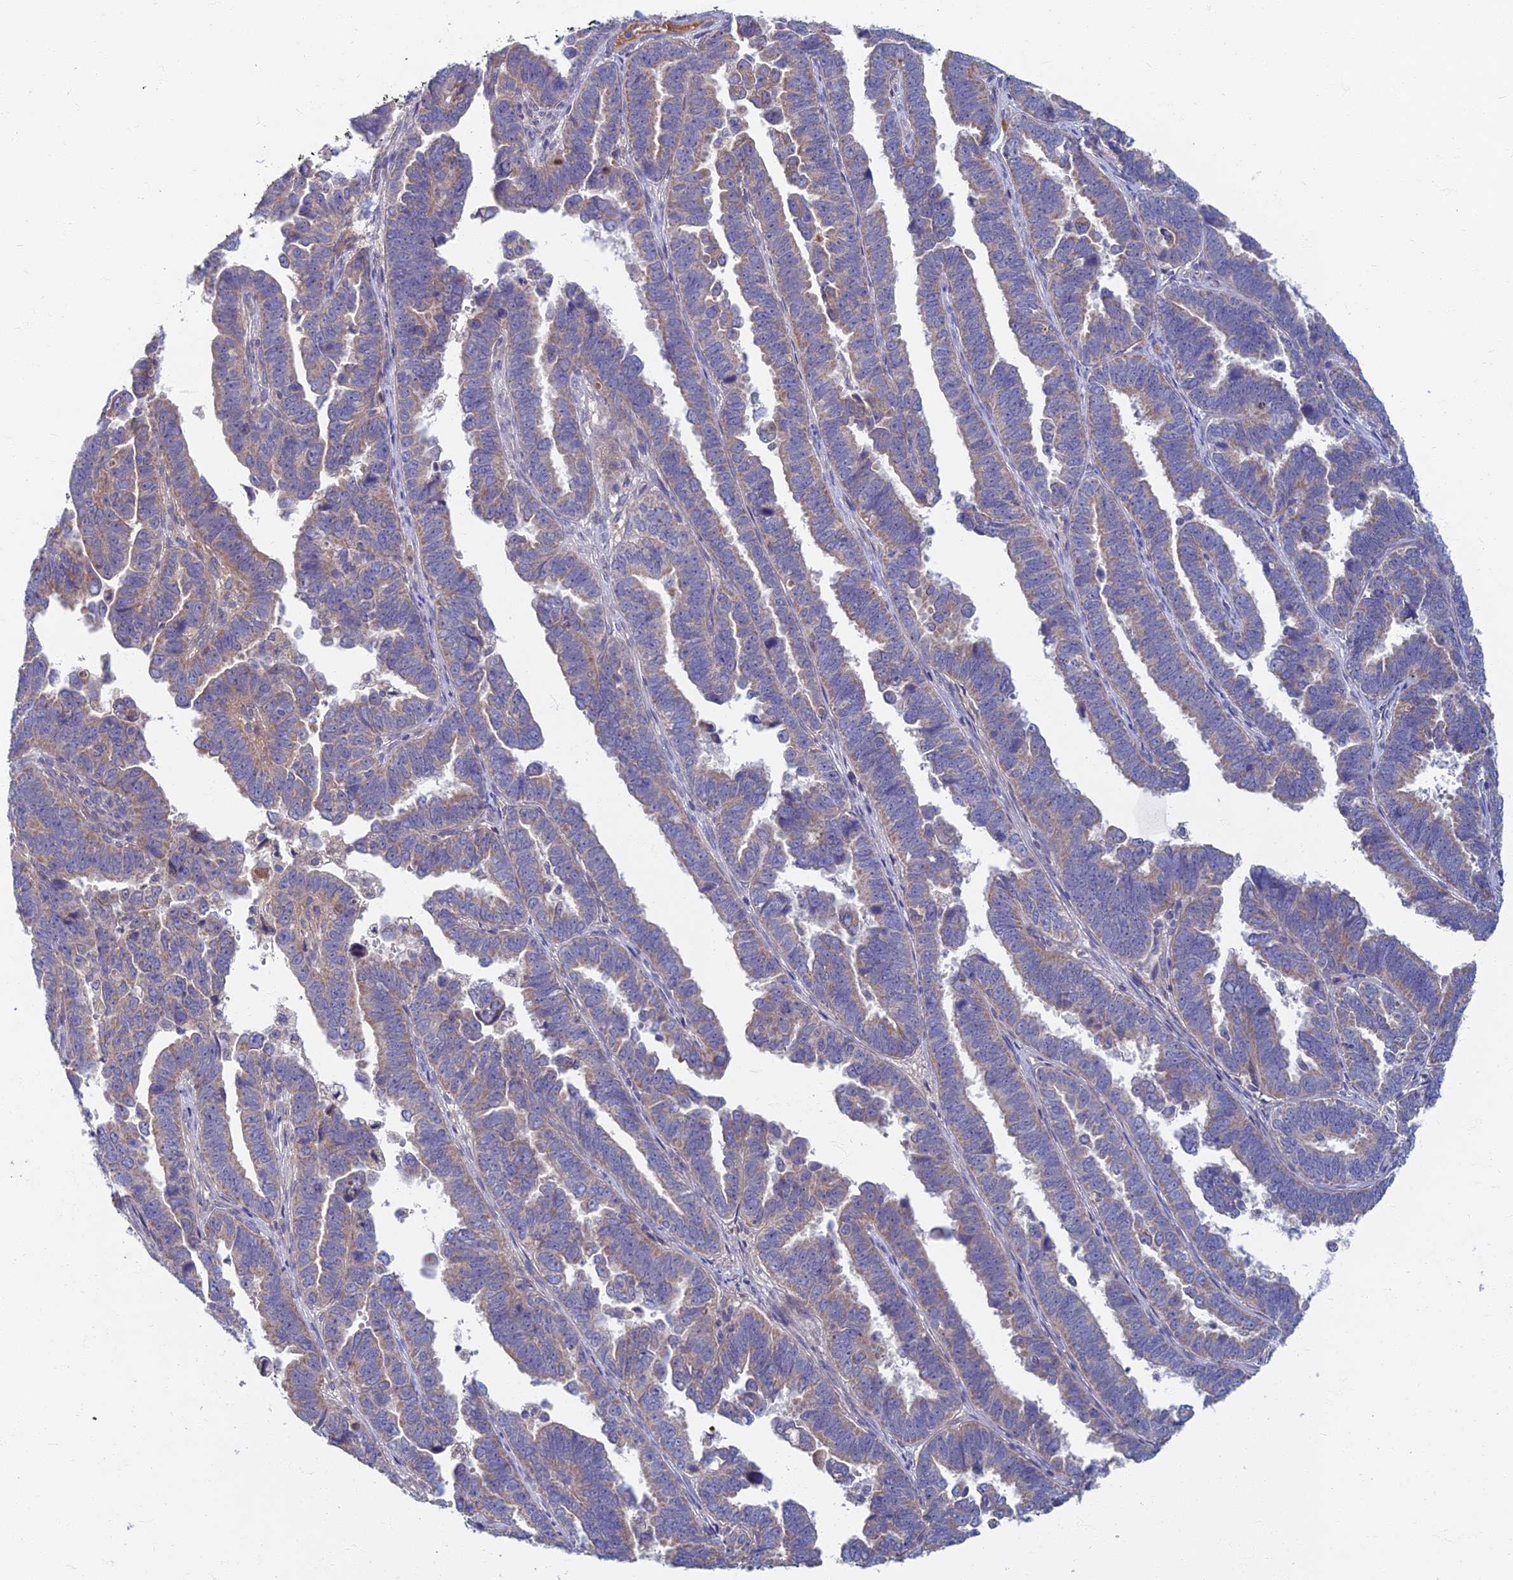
{"staining": {"intensity": "weak", "quantity": "25%-75%", "location": "cytoplasmic/membranous"}, "tissue": "endometrial cancer", "cell_type": "Tumor cells", "image_type": "cancer", "snomed": [{"axis": "morphology", "description": "Adenocarcinoma, NOS"}, {"axis": "topography", "description": "Endometrium"}], "caption": "Immunohistochemistry (IHC) photomicrograph of neoplastic tissue: adenocarcinoma (endometrial) stained using IHC displays low levels of weak protein expression localized specifically in the cytoplasmic/membranous of tumor cells, appearing as a cytoplasmic/membranous brown color.", "gene": "SOGA1", "patient": {"sex": "female", "age": 75}}